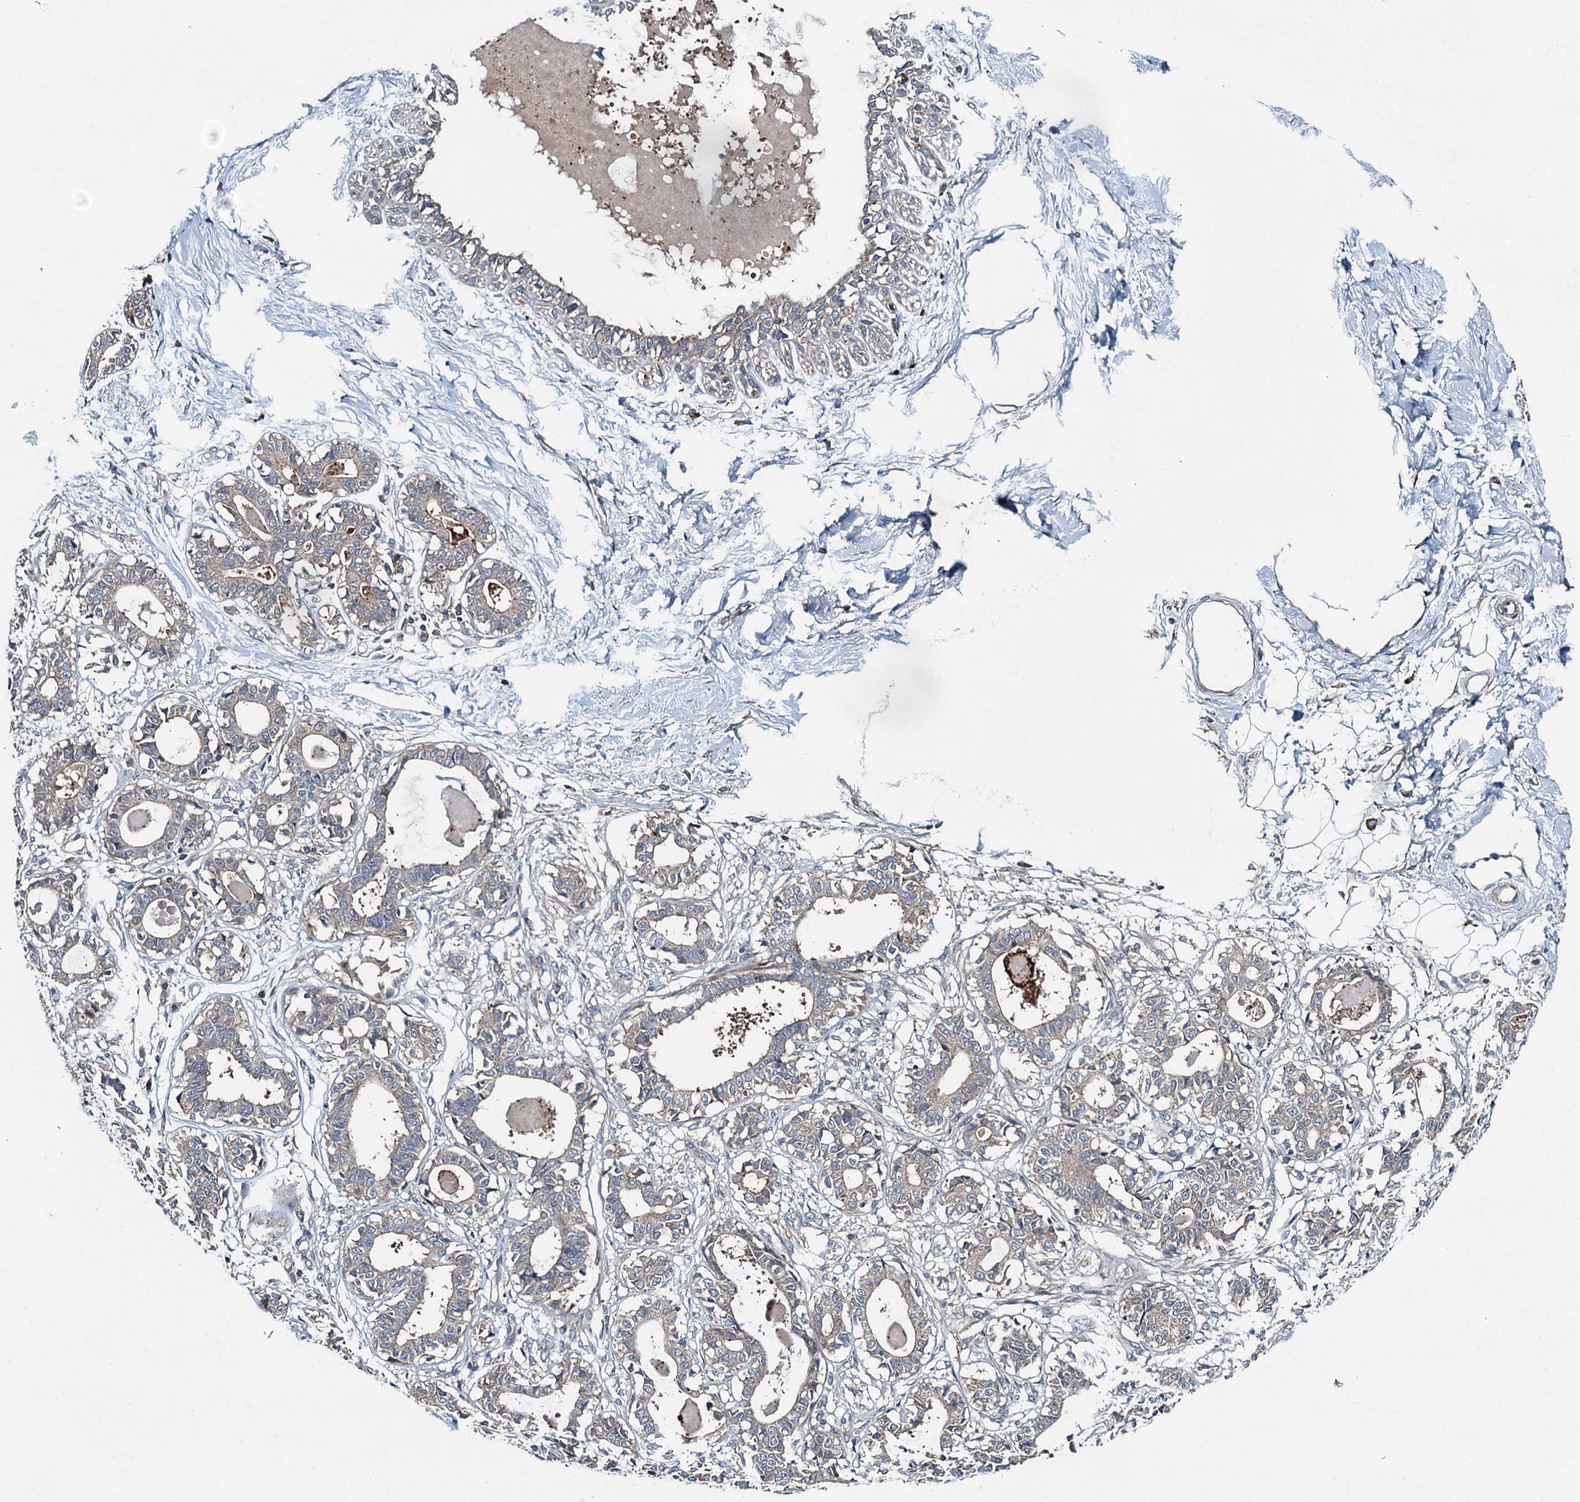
{"staining": {"intensity": "negative", "quantity": "none", "location": "none"}, "tissue": "breast", "cell_type": "Adipocytes", "image_type": "normal", "snomed": [{"axis": "morphology", "description": "Normal tissue, NOS"}, {"axis": "topography", "description": "Breast"}], "caption": "Adipocytes are negative for protein expression in normal human breast. The staining is performed using DAB brown chromogen with nuclei counter-stained in using hematoxylin.", "gene": "EFL1", "patient": {"sex": "female", "age": 45}}